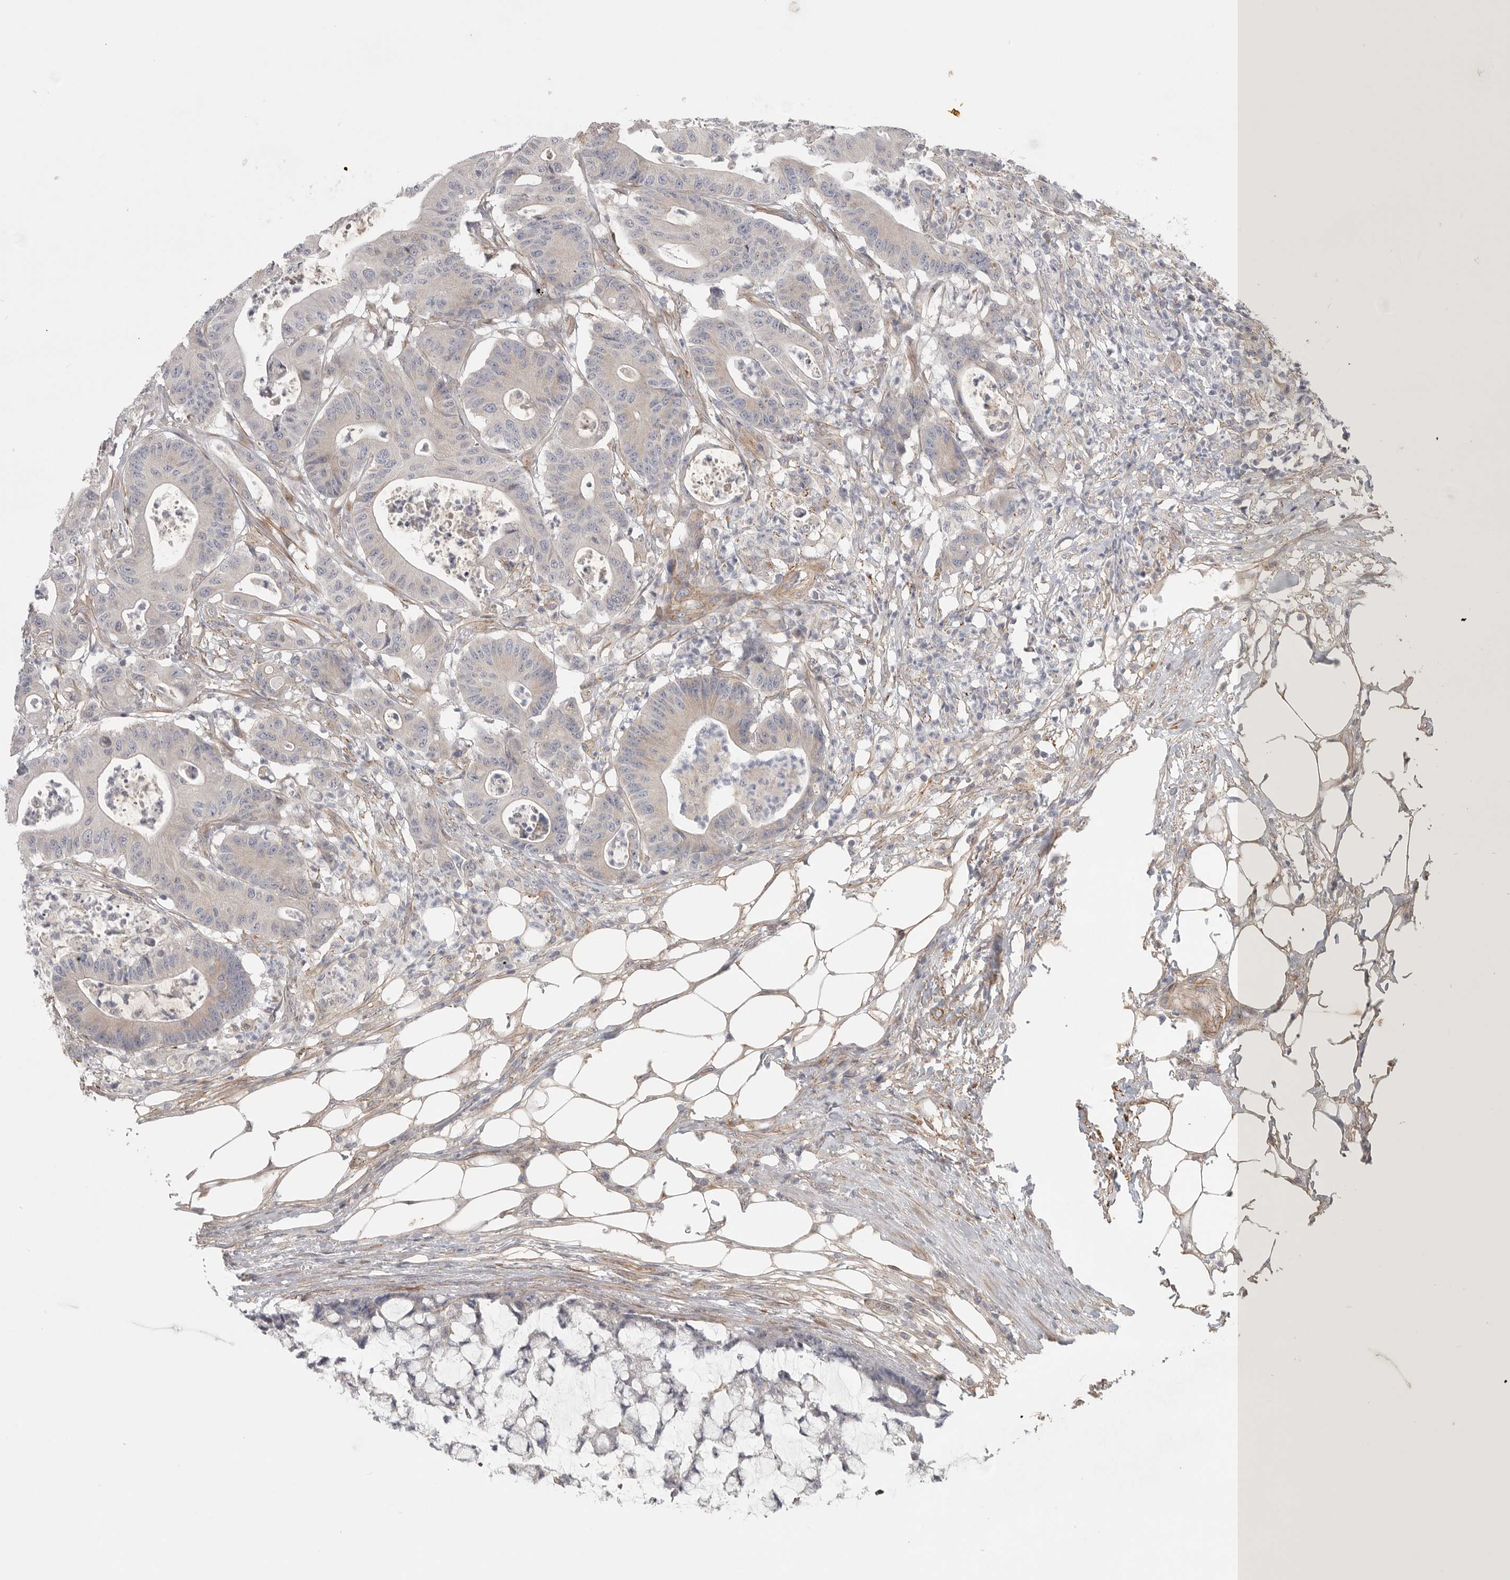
{"staining": {"intensity": "negative", "quantity": "none", "location": "none"}, "tissue": "colorectal cancer", "cell_type": "Tumor cells", "image_type": "cancer", "snomed": [{"axis": "morphology", "description": "Adenocarcinoma, NOS"}, {"axis": "topography", "description": "Colon"}], "caption": "Immunohistochemical staining of human colorectal cancer reveals no significant positivity in tumor cells. (DAB IHC visualized using brightfield microscopy, high magnification).", "gene": "LONRF1", "patient": {"sex": "female", "age": 84}}